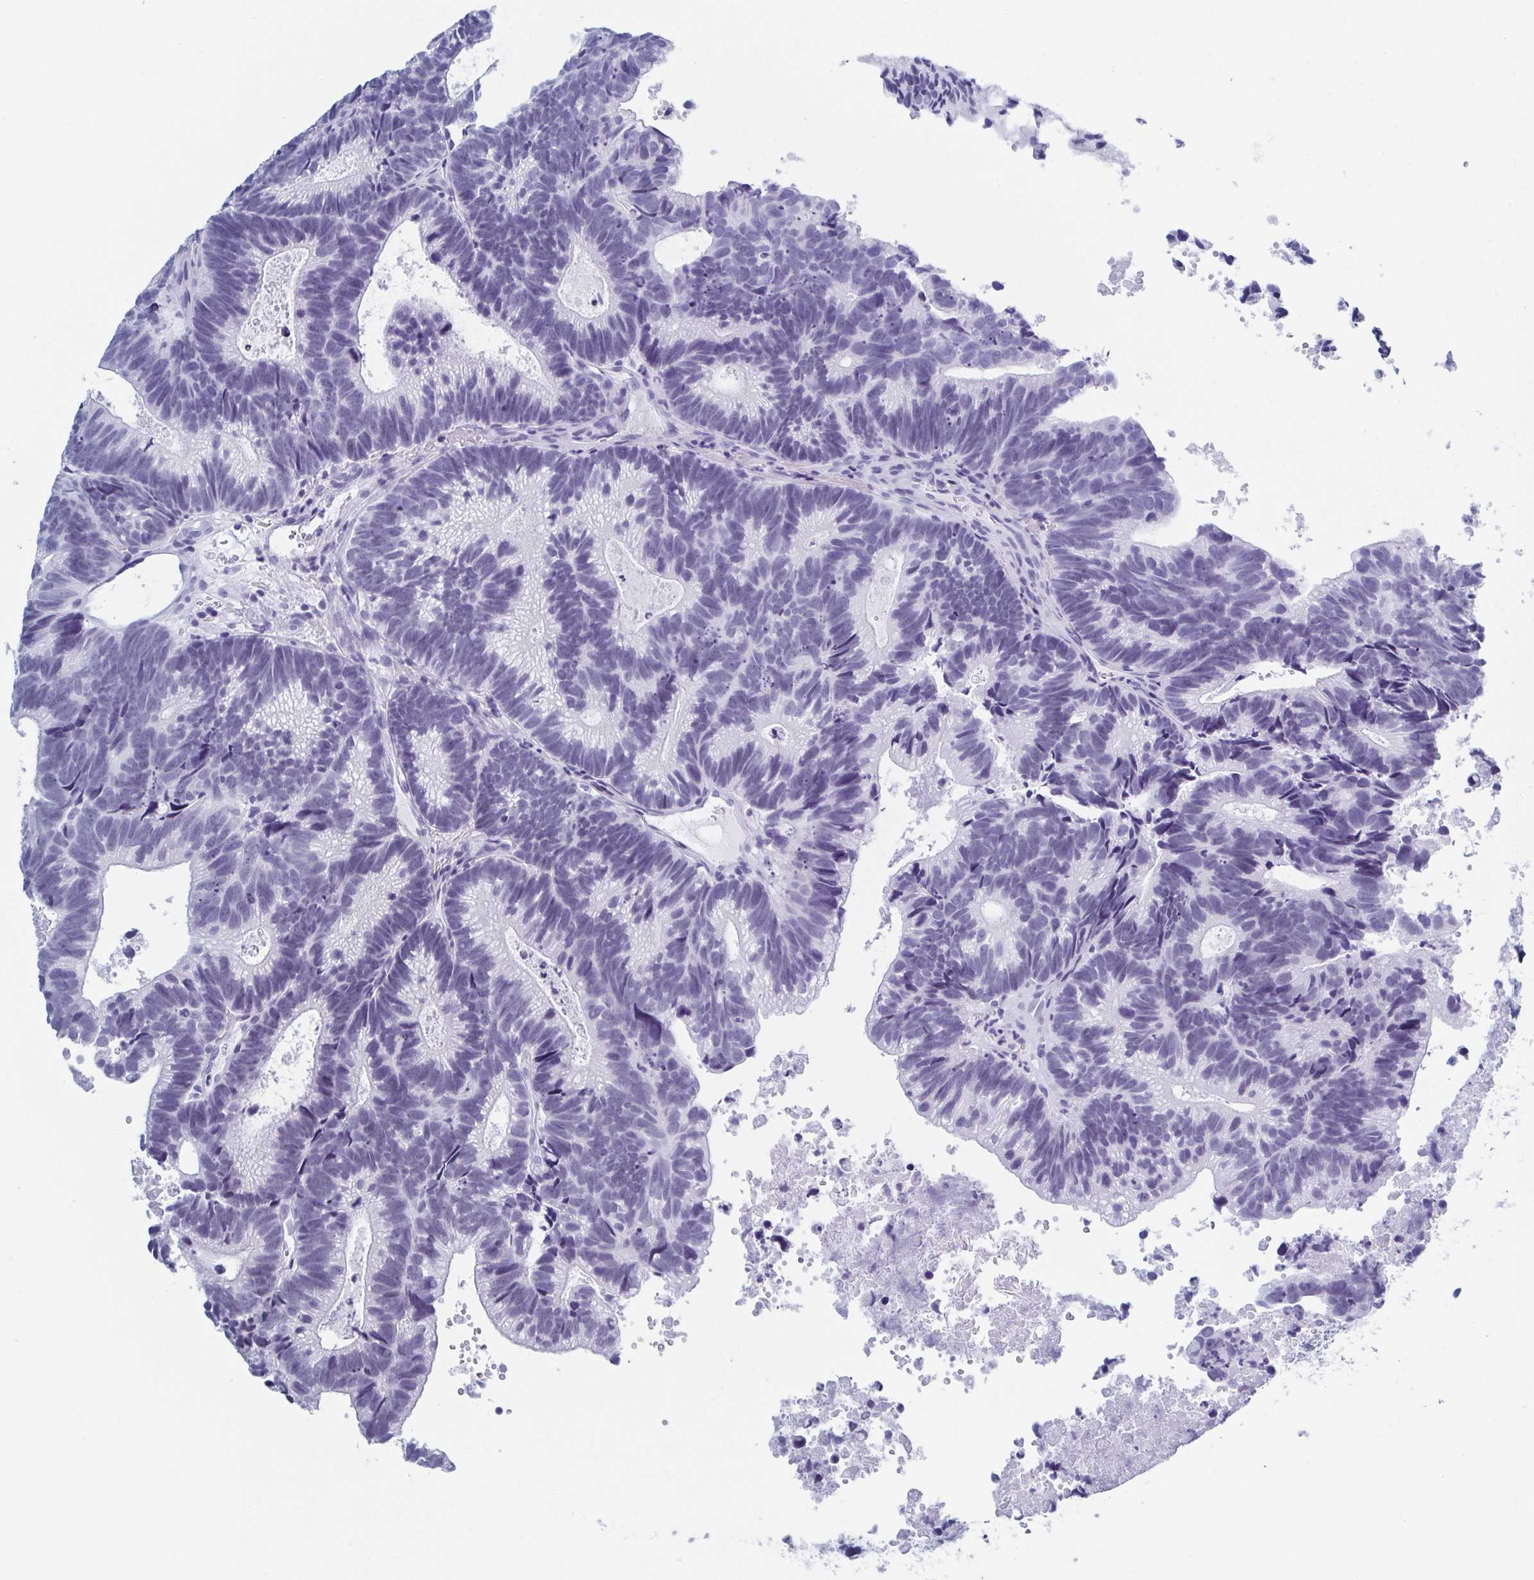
{"staining": {"intensity": "negative", "quantity": "none", "location": "none"}, "tissue": "head and neck cancer", "cell_type": "Tumor cells", "image_type": "cancer", "snomed": [{"axis": "morphology", "description": "Adenocarcinoma, NOS"}, {"axis": "topography", "description": "Head-Neck"}], "caption": "Adenocarcinoma (head and neck) was stained to show a protein in brown. There is no significant expression in tumor cells. Brightfield microscopy of immunohistochemistry stained with DAB (3,3'-diaminobenzidine) (brown) and hematoxylin (blue), captured at high magnification.", "gene": "ZFP64", "patient": {"sex": "male", "age": 62}}